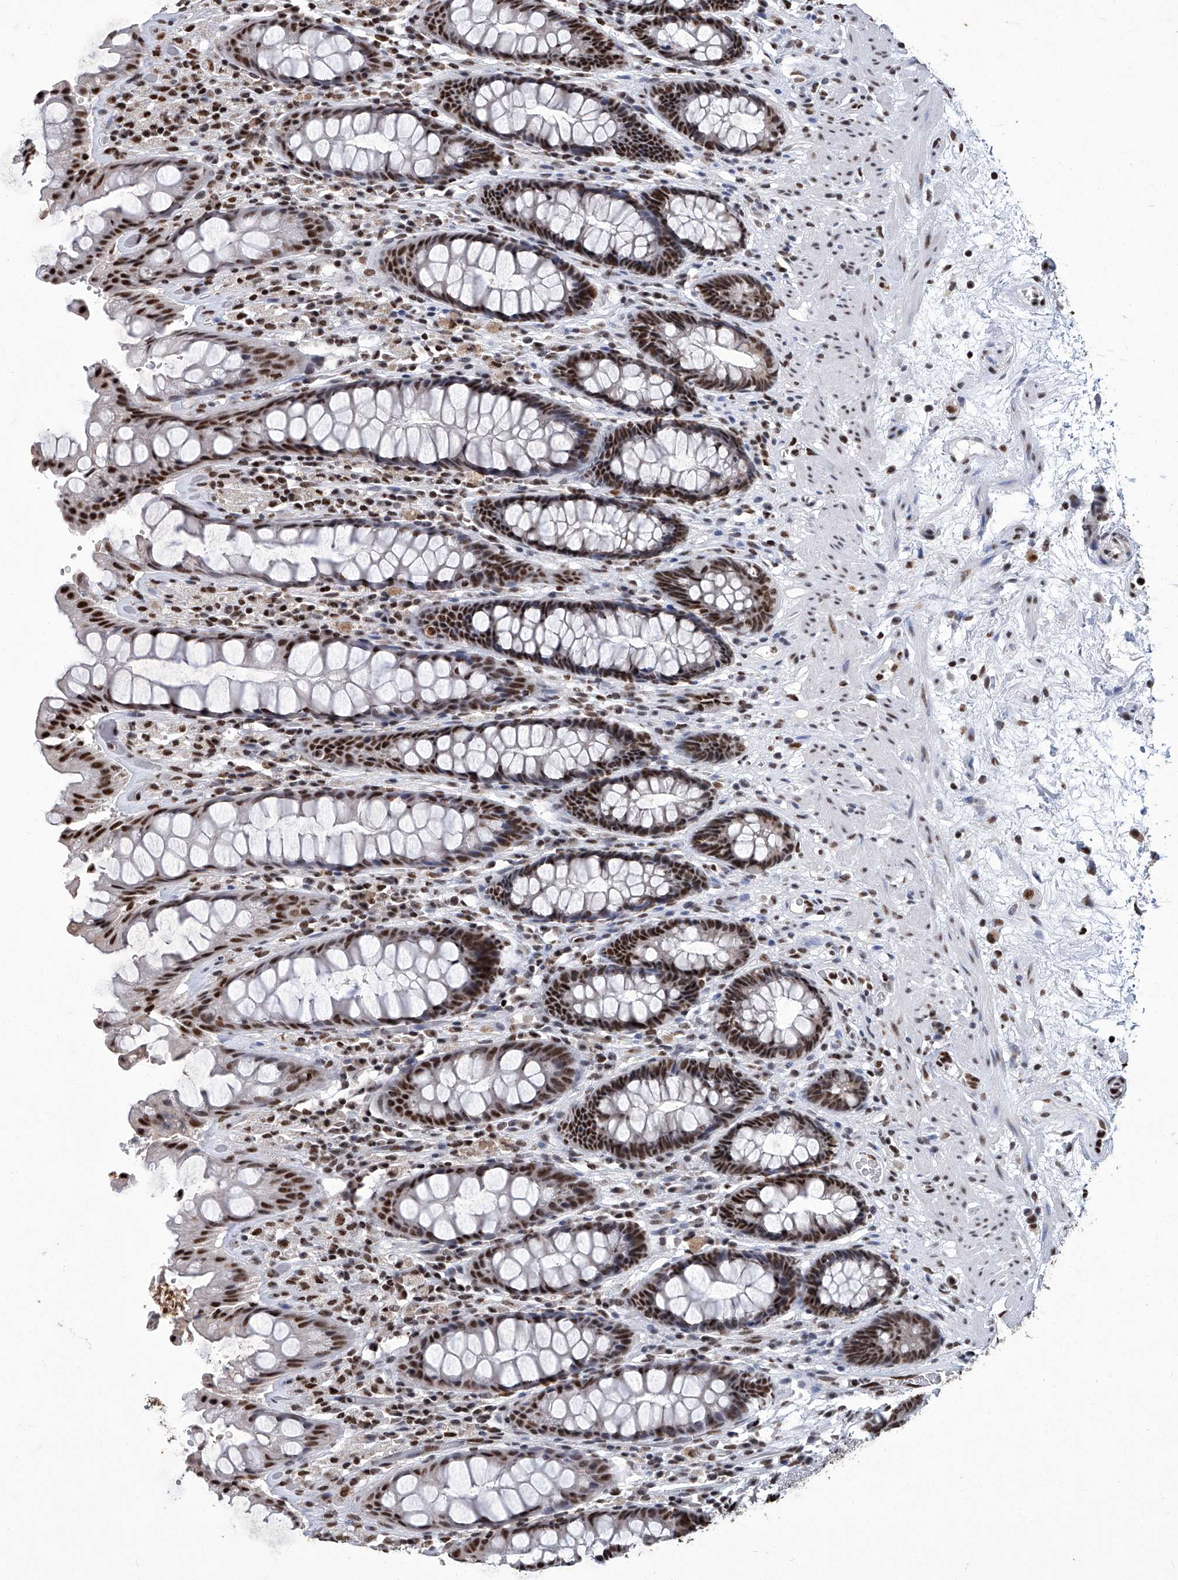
{"staining": {"intensity": "moderate", "quantity": ">75%", "location": "nuclear"}, "tissue": "rectum", "cell_type": "Glandular cells", "image_type": "normal", "snomed": [{"axis": "morphology", "description": "Normal tissue, NOS"}, {"axis": "topography", "description": "Rectum"}], "caption": "Brown immunohistochemical staining in benign human rectum shows moderate nuclear expression in approximately >75% of glandular cells.", "gene": "HBP1", "patient": {"sex": "male", "age": 64}}